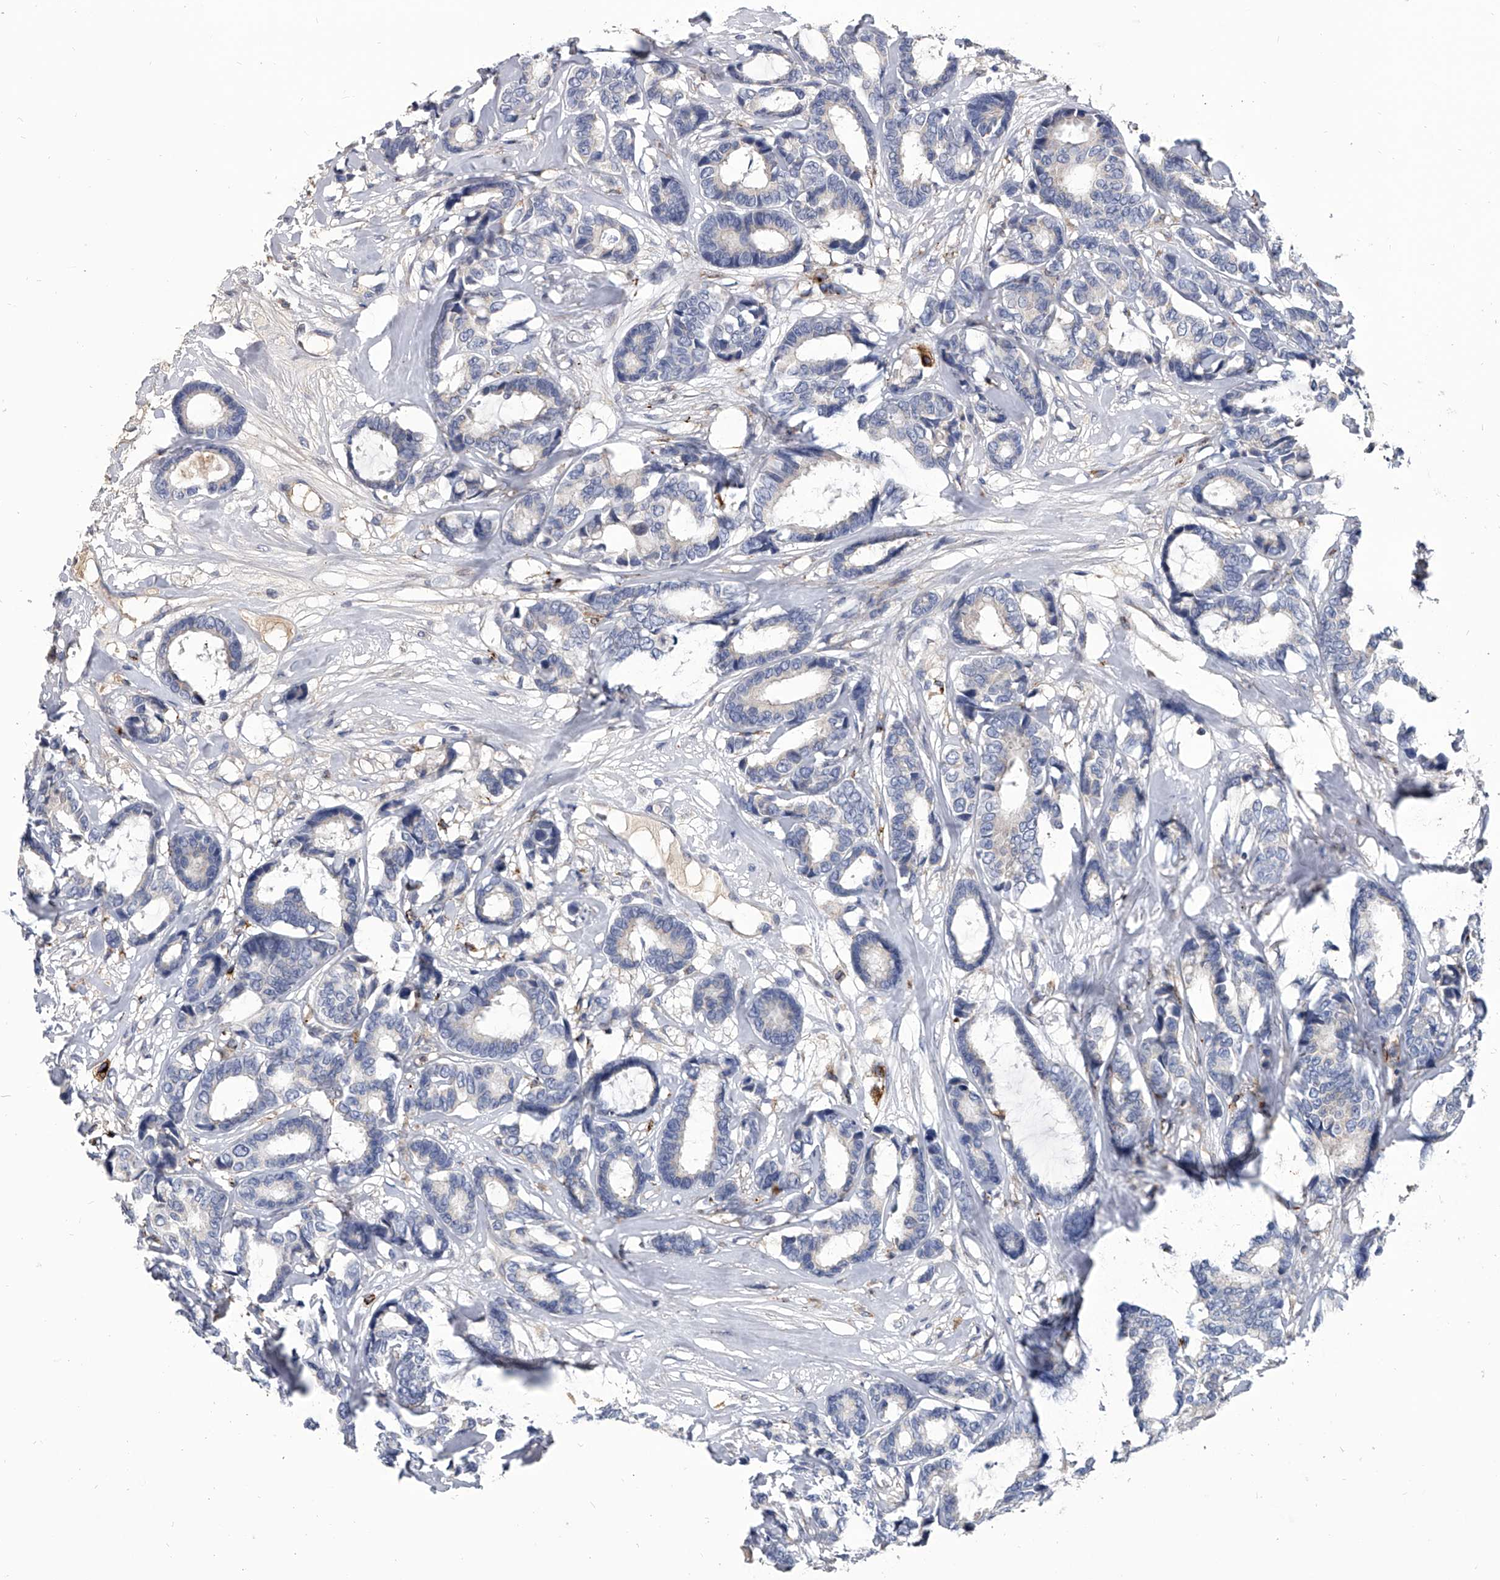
{"staining": {"intensity": "negative", "quantity": "none", "location": "none"}, "tissue": "breast cancer", "cell_type": "Tumor cells", "image_type": "cancer", "snomed": [{"axis": "morphology", "description": "Duct carcinoma"}, {"axis": "topography", "description": "Breast"}], "caption": "High magnification brightfield microscopy of breast cancer stained with DAB (3,3'-diaminobenzidine) (brown) and counterstained with hematoxylin (blue): tumor cells show no significant staining.", "gene": "SPP1", "patient": {"sex": "female", "age": 87}}